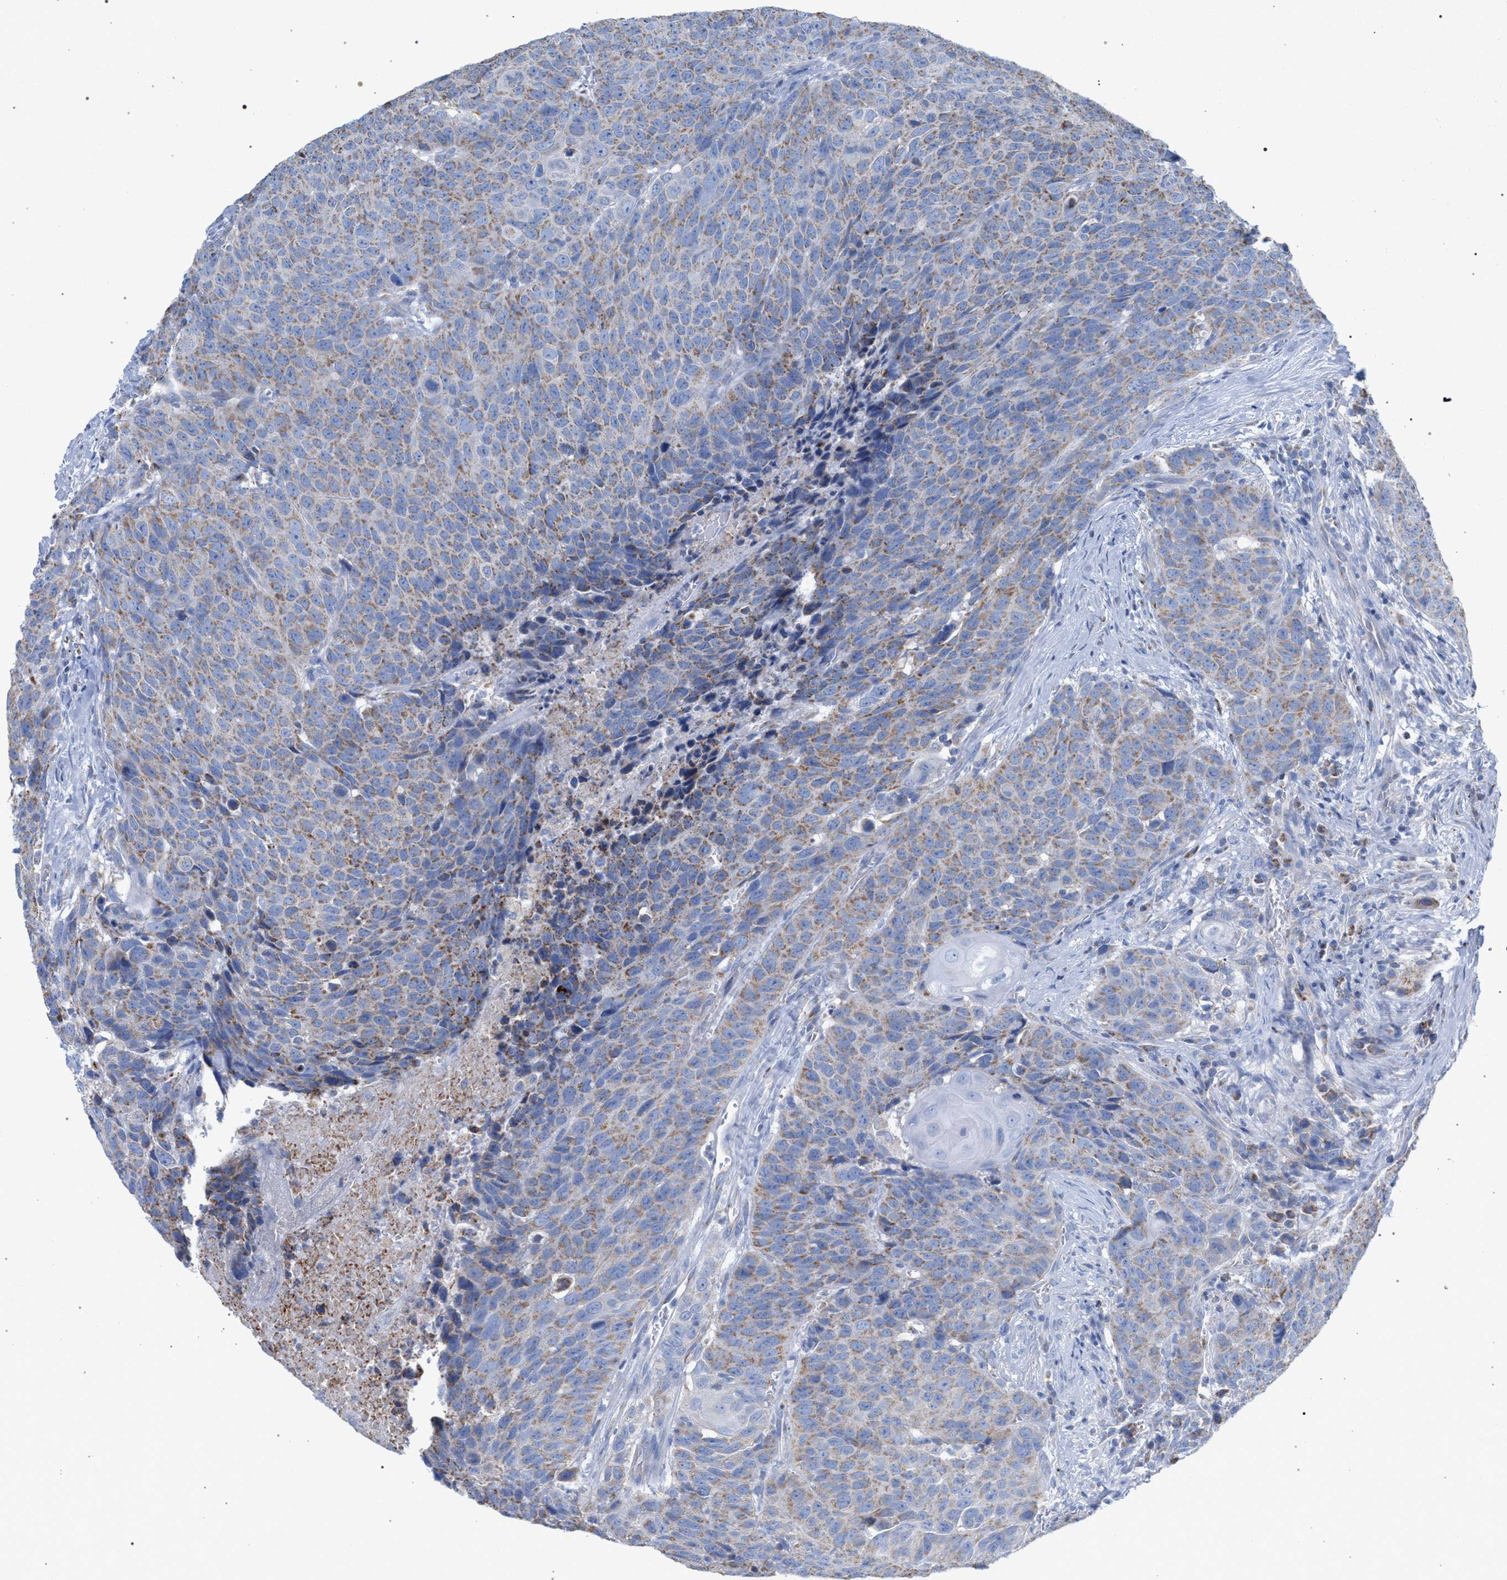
{"staining": {"intensity": "moderate", "quantity": ">75%", "location": "cytoplasmic/membranous"}, "tissue": "head and neck cancer", "cell_type": "Tumor cells", "image_type": "cancer", "snomed": [{"axis": "morphology", "description": "Squamous cell carcinoma, NOS"}, {"axis": "topography", "description": "Head-Neck"}], "caption": "Protein staining of squamous cell carcinoma (head and neck) tissue shows moderate cytoplasmic/membranous staining in about >75% of tumor cells. (Brightfield microscopy of DAB IHC at high magnification).", "gene": "ECI2", "patient": {"sex": "male", "age": 66}}